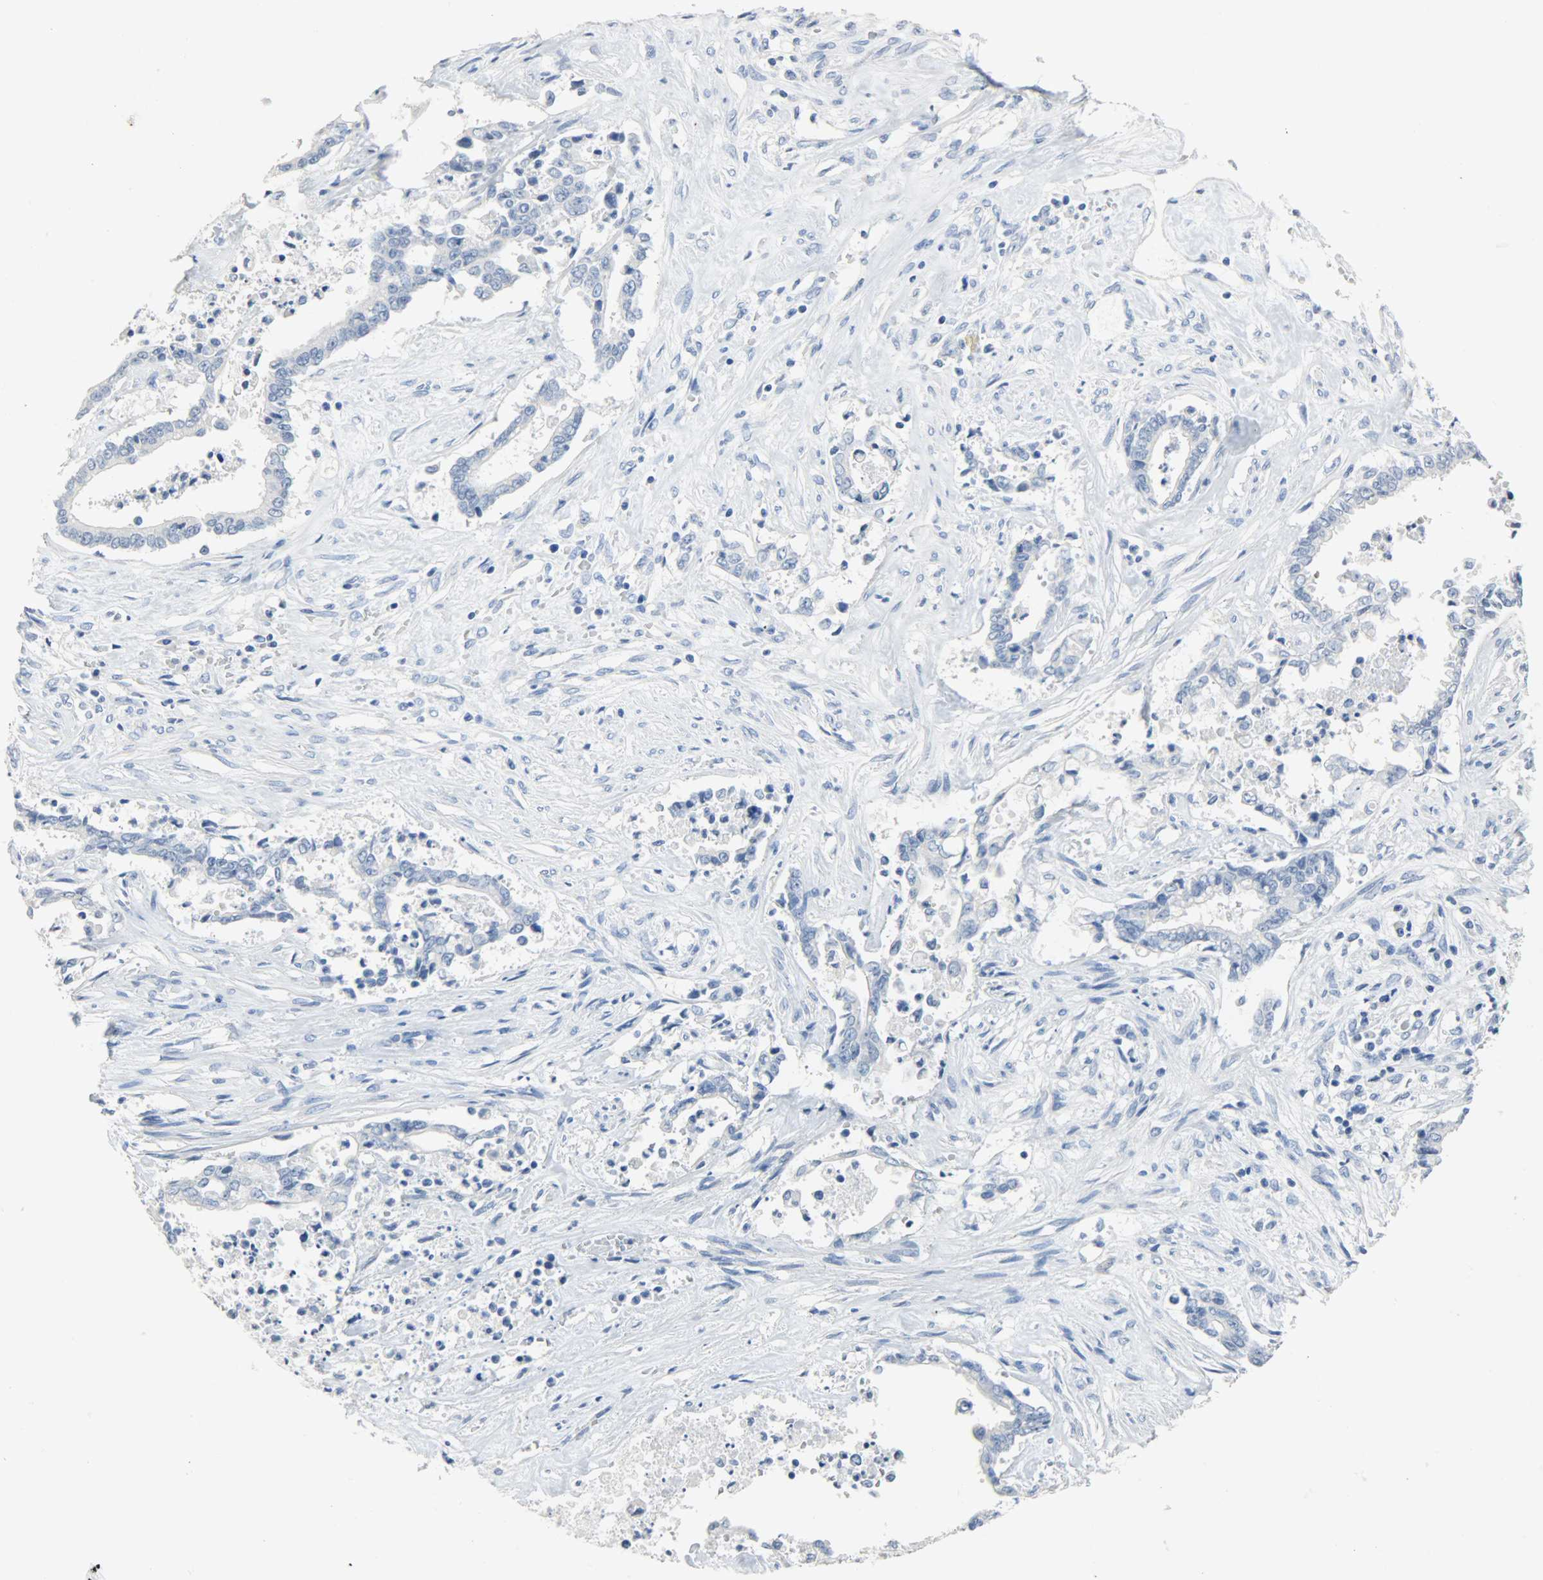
{"staining": {"intensity": "negative", "quantity": "none", "location": "none"}, "tissue": "liver cancer", "cell_type": "Tumor cells", "image_type": "cancer", "snomed": [{"axis": "morphology", "description": "Cholangiocarcinoma"}, {"axis": "topography", "description": "Liver"}], "caption": "This is a histopathology image of immunohistochemistry (IHC) staining of liver cholangiocarcinoma, which shows no positivity in tumor cells.", "gene": "CA3", "patient": {"sex": "male", "age": 57}}